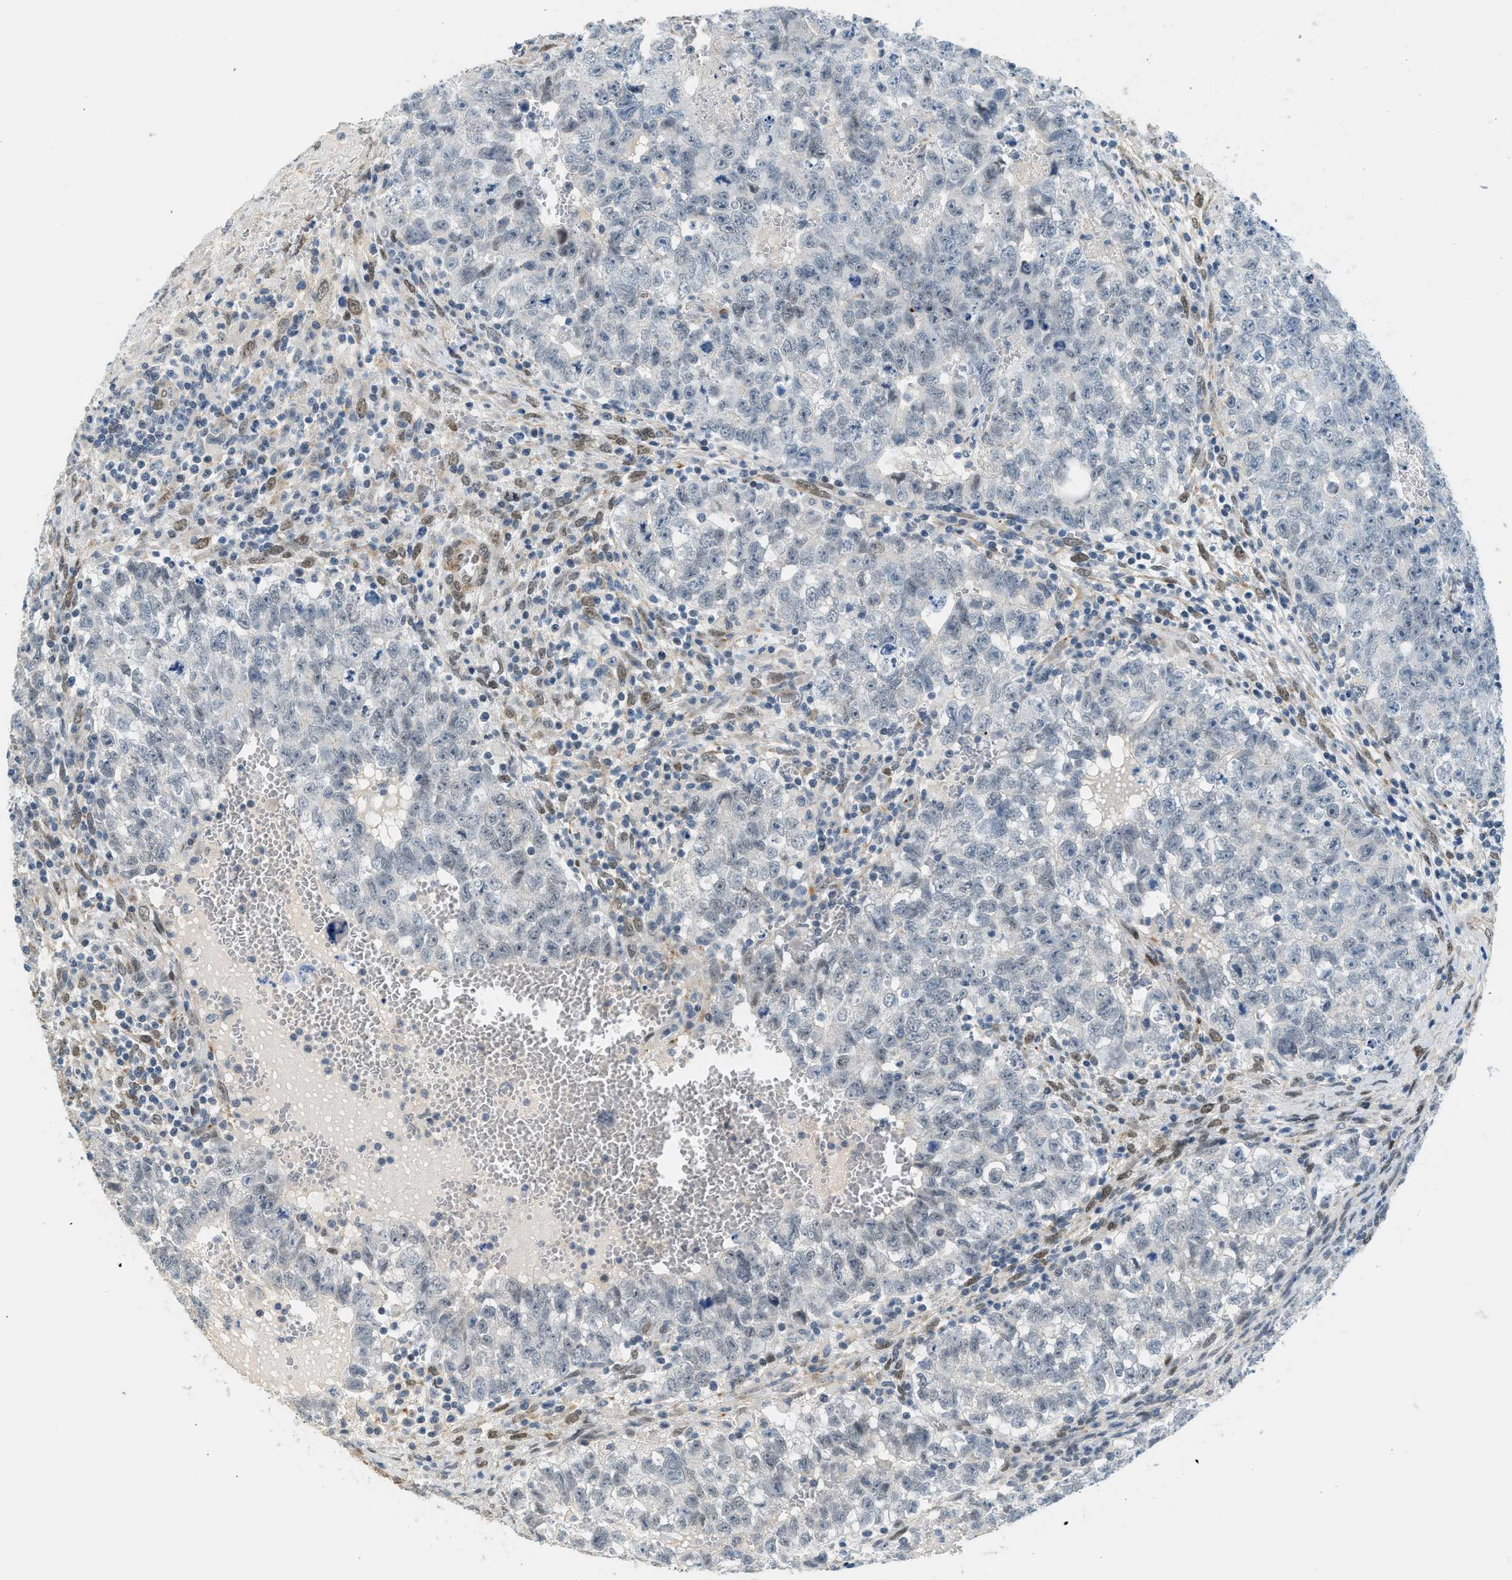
{"staining": {"intensity": "negative", "quantity": "none", "location": "none"}, "tissue": "testis cancer", "cell_type": "Tumor cells", "image_type": "cancer", "snomed": [{"axis": "morphology", "description": "Seminoma, NOS"}, {"axis": "morphology", "description": "Carcinoma, Embryonal, NOS"}, {"axis": "topography", "description": "Testis"}], "caption": "The histopathology image demonstrates no staining of tumor cells in embryonal carcinoma (testis). (Brightfield microscopy of DAB (3,3'-diaminobenzidine) IHC at high magnification).", "gene": "ZBTB20", "patient": {"sex": "male", "age": 38}}